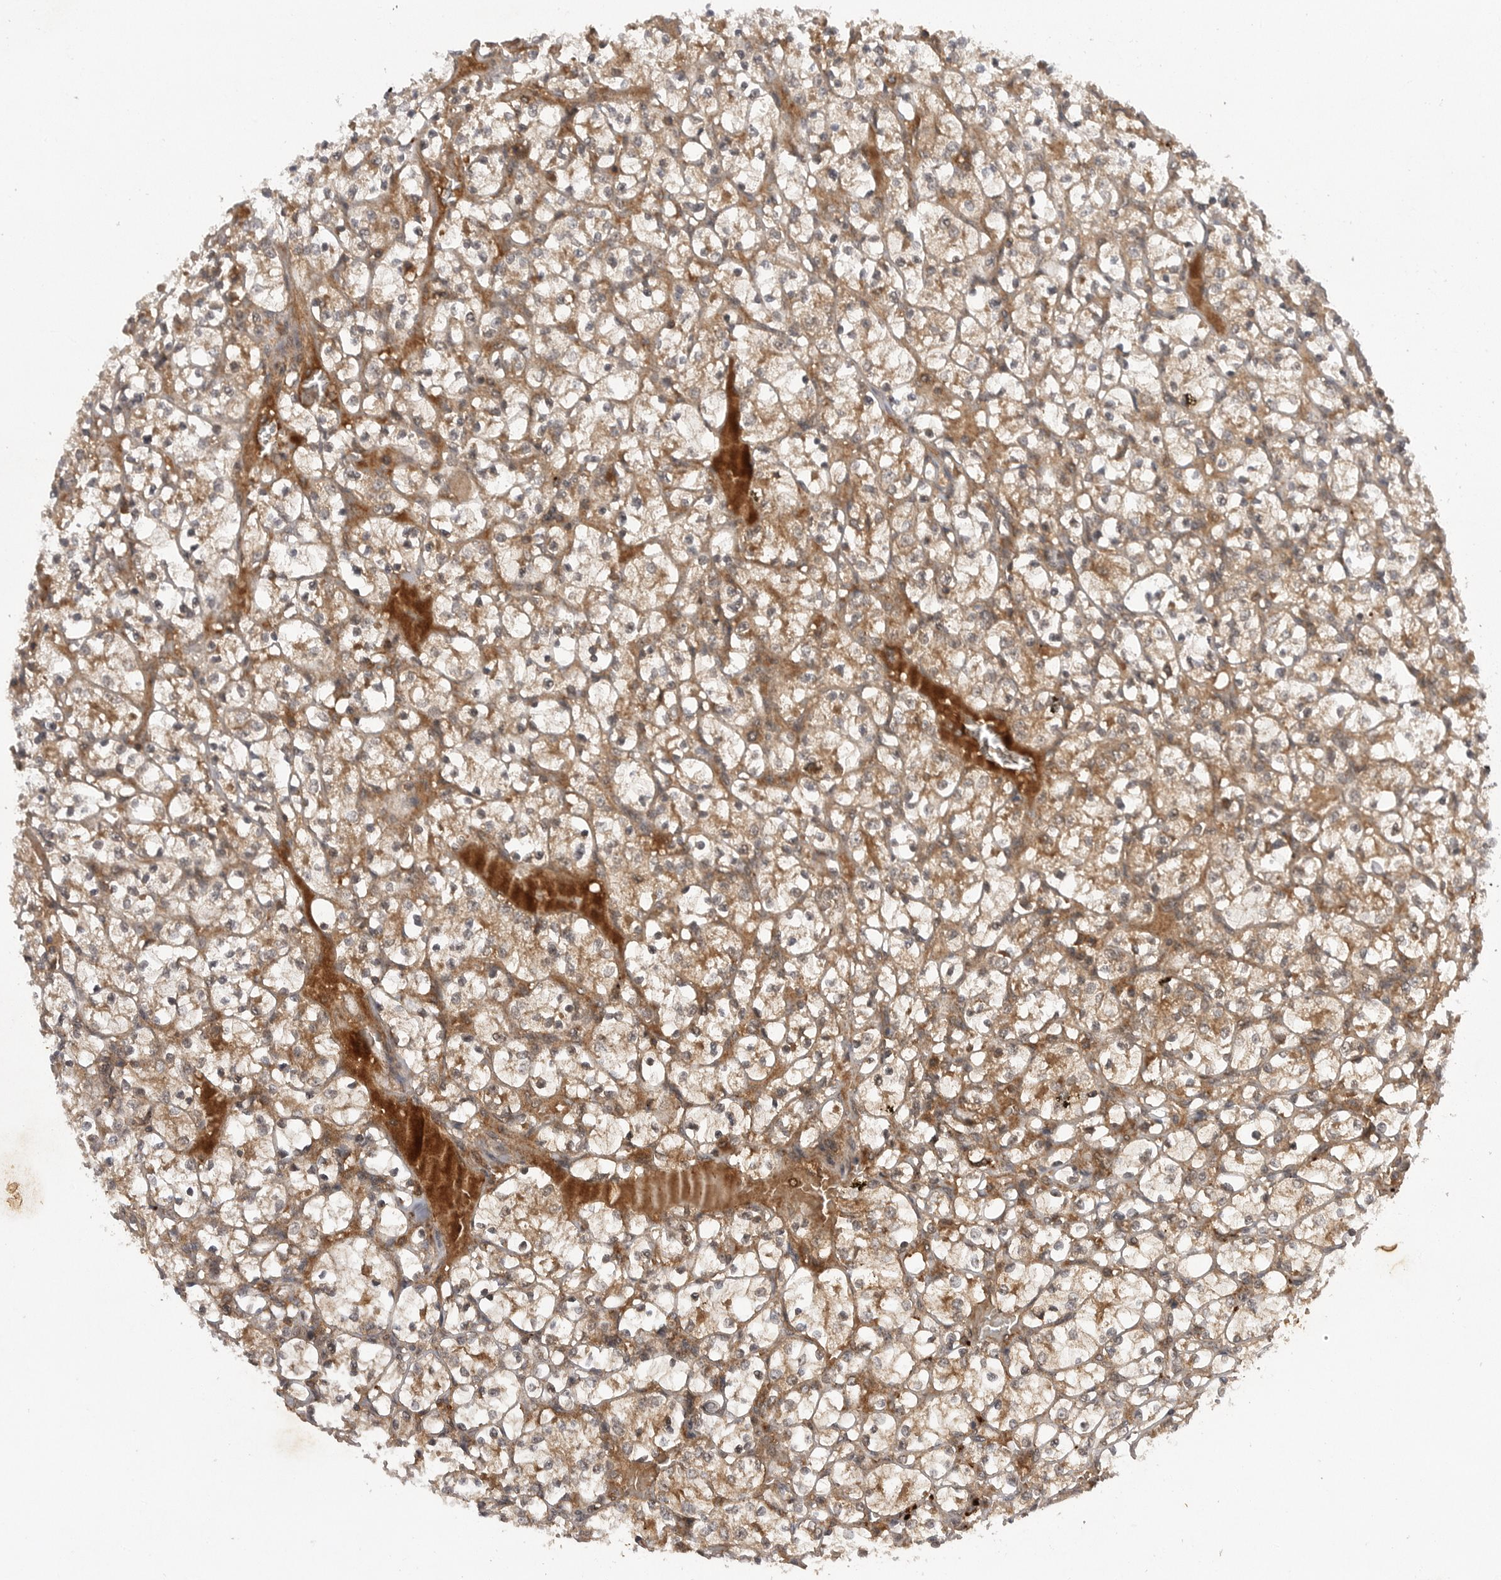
{"staining": {"intensity": "moderate", "quantity": ">75%", "location": "cytoplasmic/membranous"}, "tissue": "renal cancer", "cell_type": "Tumor cells", "image_type": "cancer", "snomed": [{"axis": "morphology", "description": "Adenocarcinoma, NOS"}, {"axis": "topography", "description": "Kidney"}], "caption": "This is an image of immunohistochemistry (IHC) staining of adenocarcinoma (renal), which shows moderate expression in the cytoplasmic/membranous of tumor cells.", "gene": "PRDX4", "patient": {"sex": "female", "age": 69}}